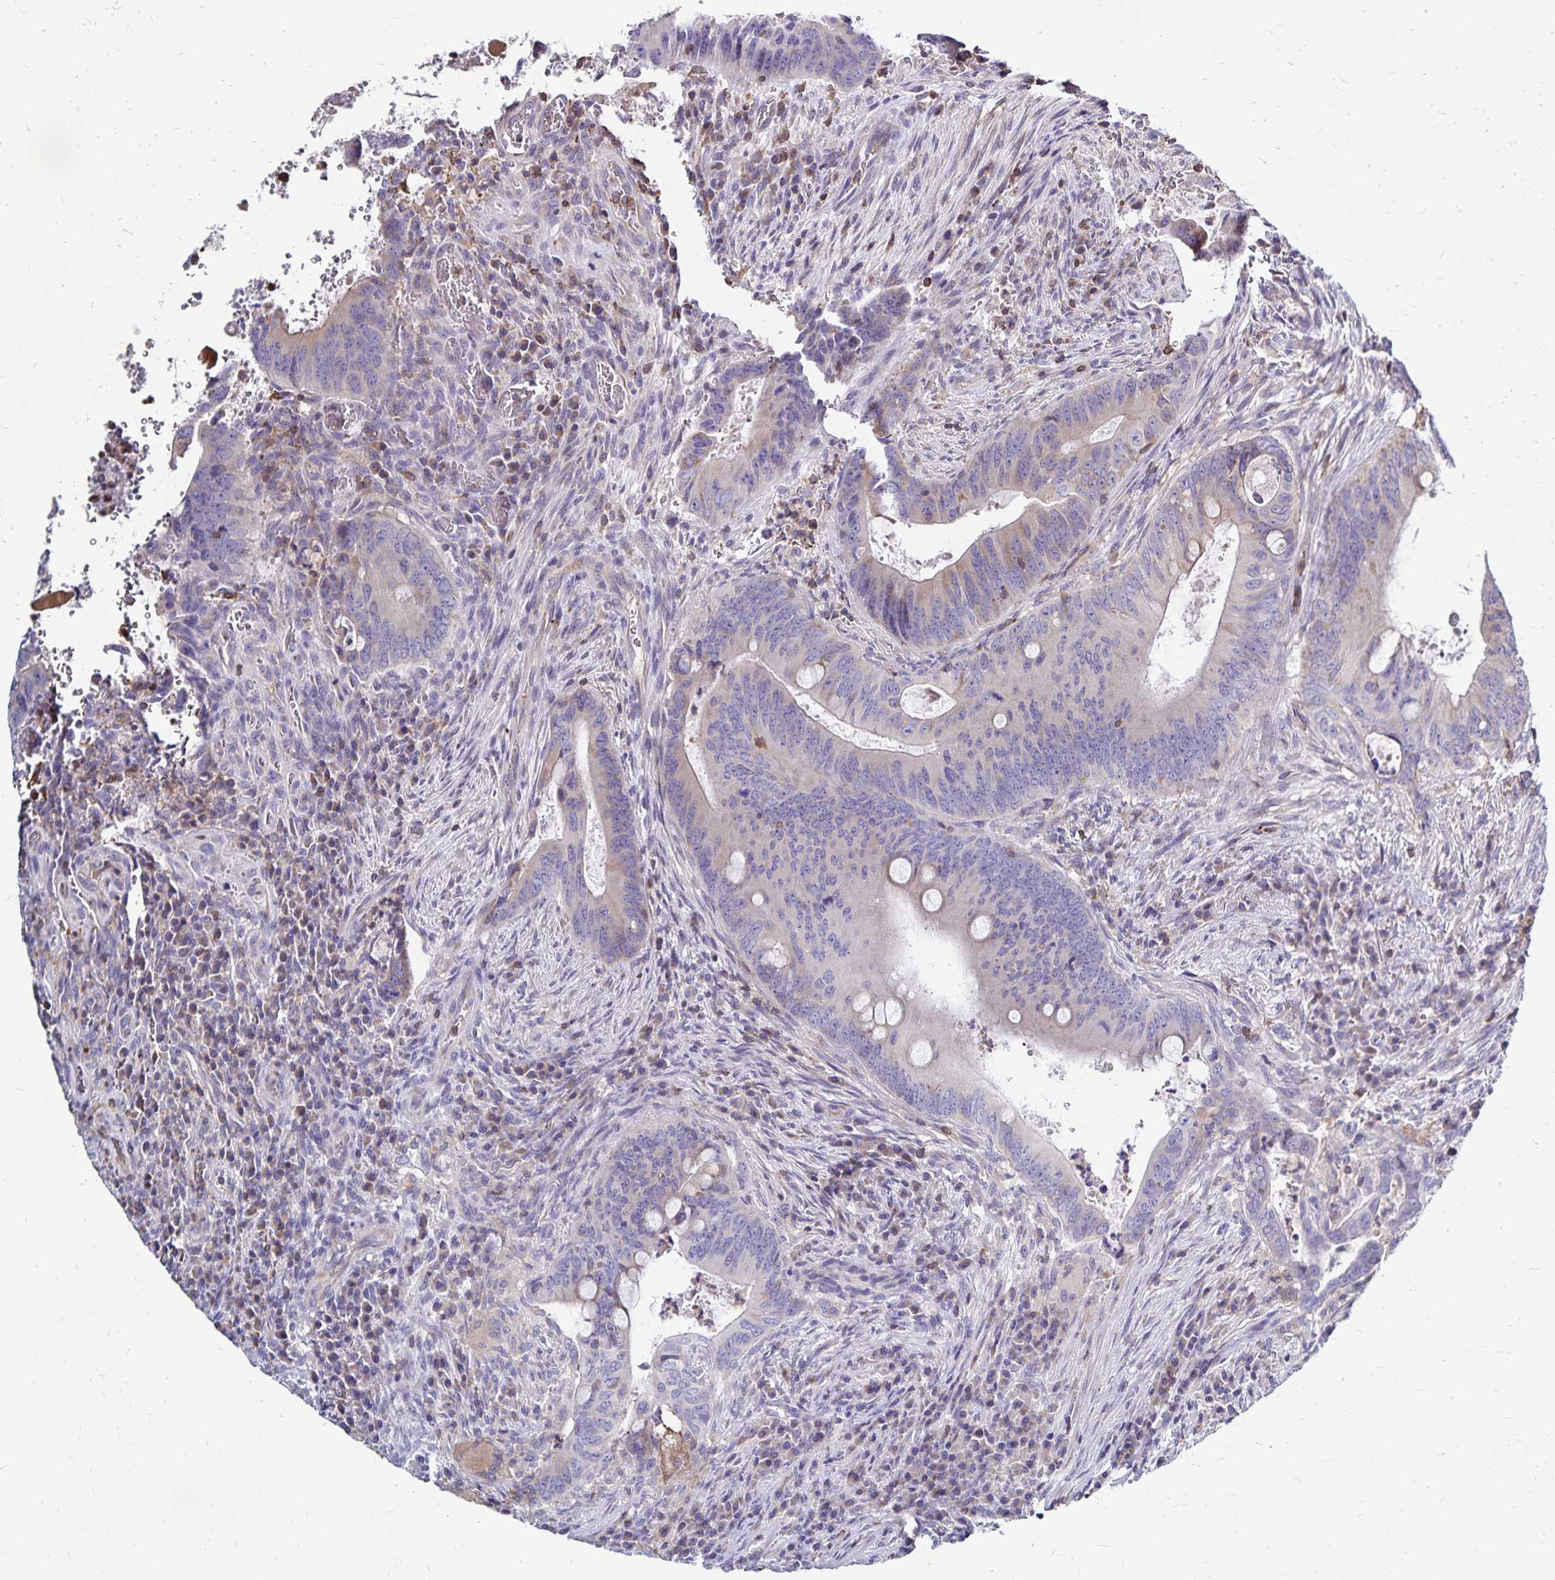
{"staining": {"intensity": "weak", "quantity": "<25%", "location": "cytoplasmic/membranous"}, "tissue": "colorectal cancer", "cell_type": "Tumor cells", "image_type": "cancer", "snomed": [{"axis": "morphology", "description": "Adenocarcinoma, NOS"}, {"axis": "topography", "description": "Colon"}], "caption": "IHC photomicrograph of neoplastic tissue: human colorectal cancer stained with DAB shows no significant protein expression in tumor cells.", "gene": "NAGPA", "patient": {"sex": "female", "age": 74}}